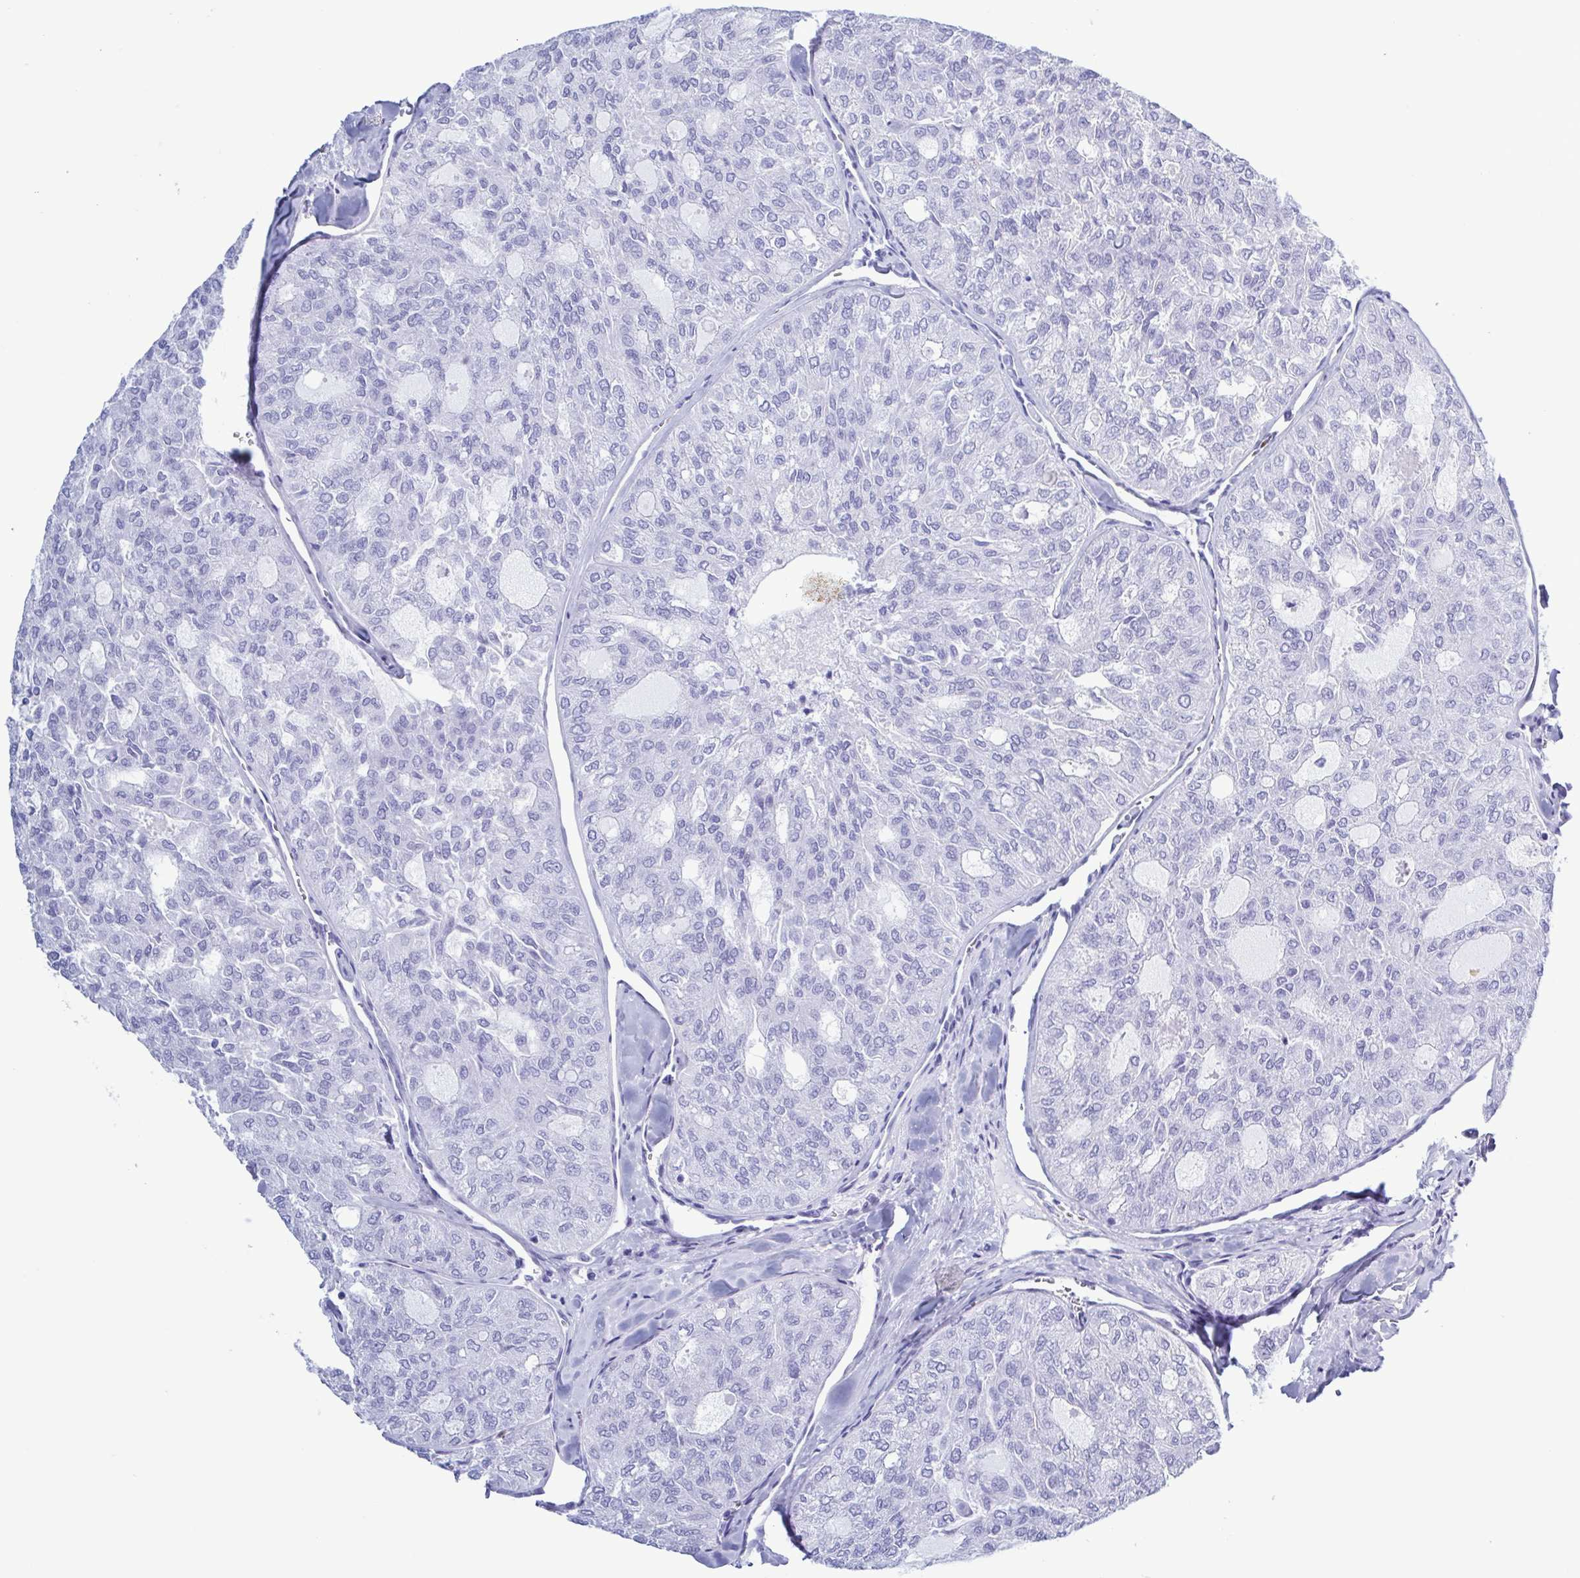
{"staining": {"intensity": "negative", "quantity": "none", "location": "none"}, "tissue": "thyroid cancer", "cell_type": "Tumor cells", "image_type": "cancer", "snomed": [{"axis": "morphology", "description": "Follicular adenoma carcinoma, NOS"}, {"axis": "topography", "description": "Thyroid gland"}], "caption": "A photomicrograph of human thyroid follicular adenoma carcinoma is negative for staining in tumor cells. Nuclei are stained in blue.", "gene": "LTF", "patient": {"sex": "male", "age": 75}}